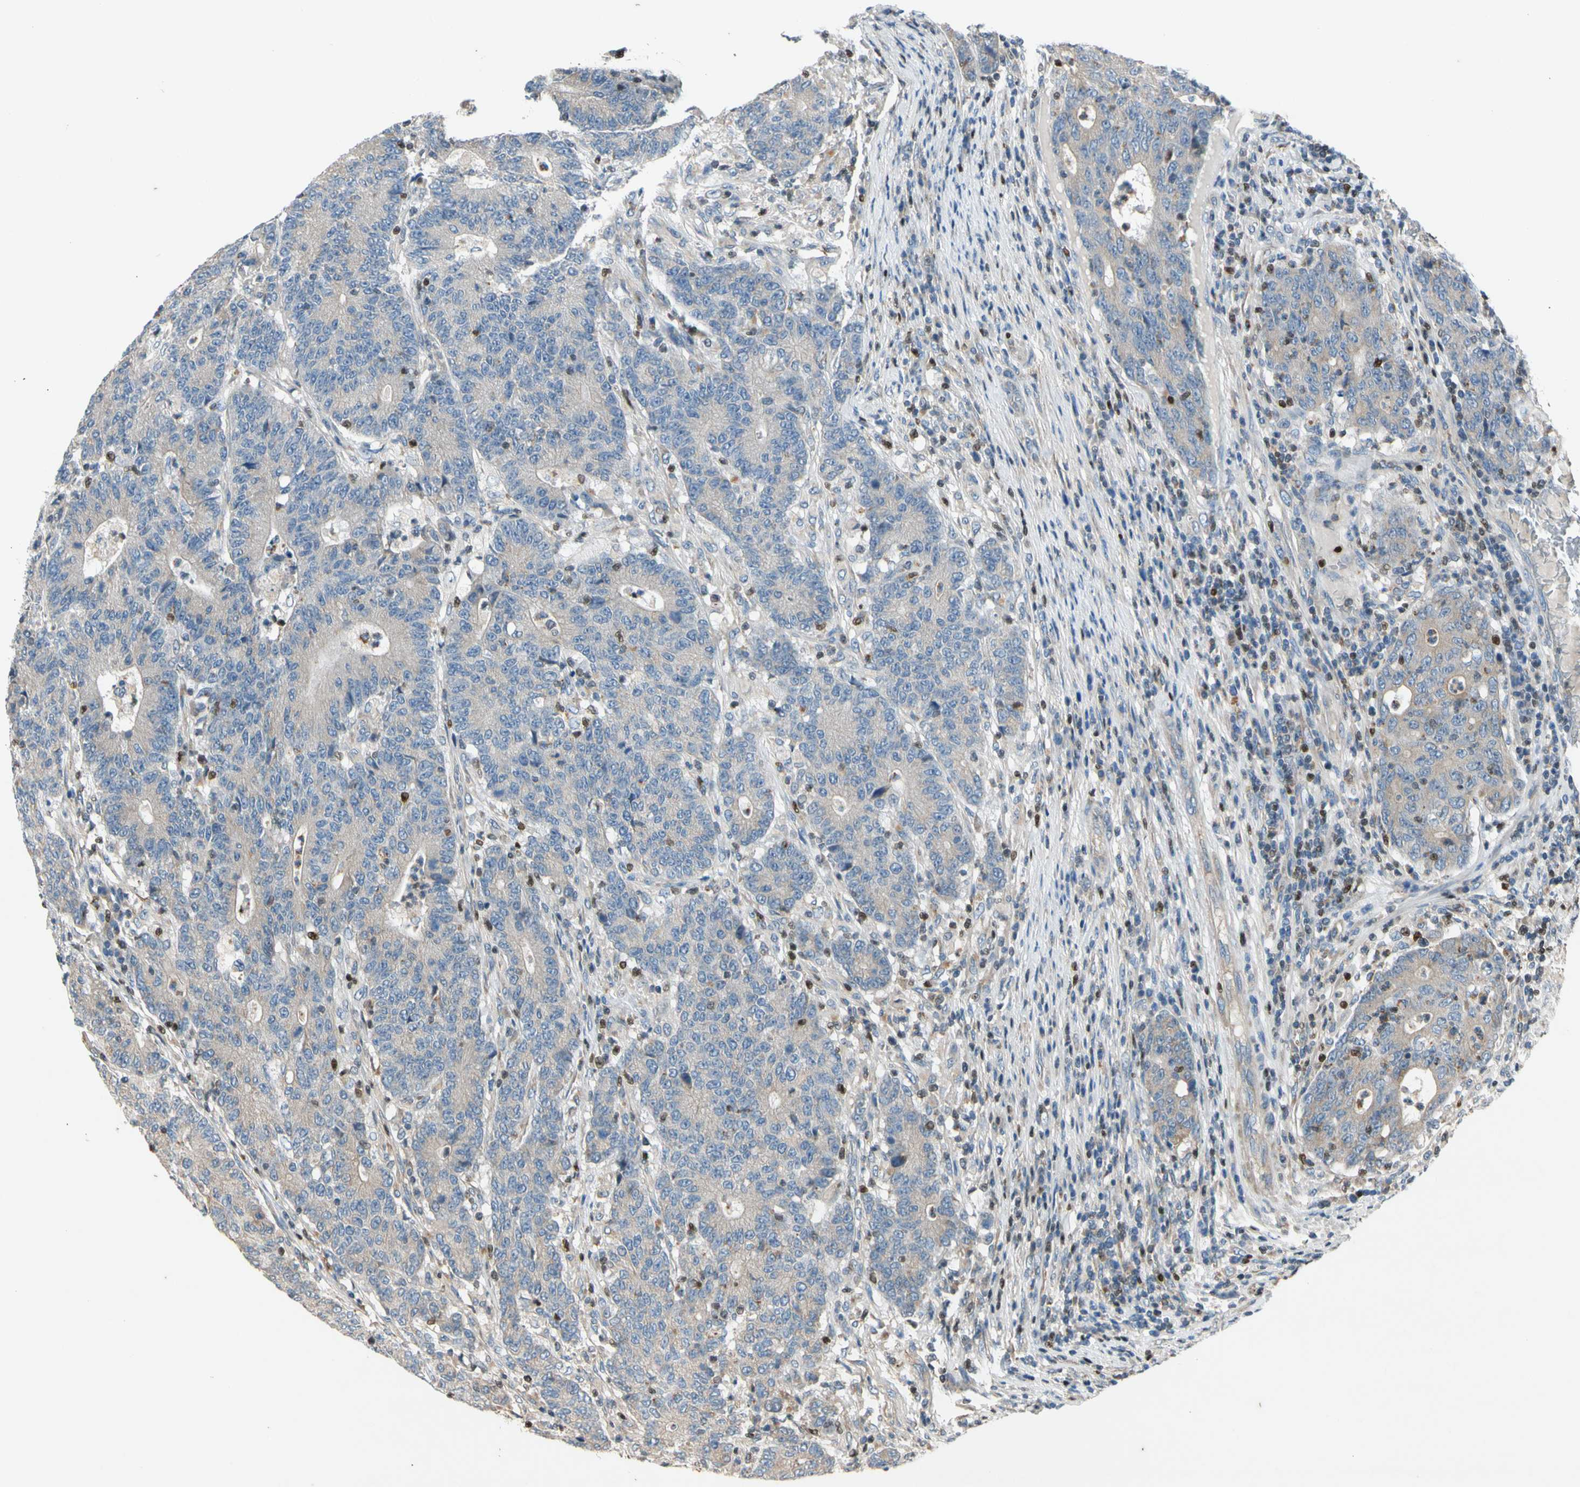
{"staining": {"intensity": "weak", "quantity": ">75%", "location": "cytoplasmic/membranous"}, "tissue": "colorectal cancer", "cell_type": "Tumor cells", "image_type": "cancer", "snomed": [{"axis": "morphology", "description": "Normal tissue, NOS"}, {"axis": "morphology", "description": "Adenocarcinoma, NOS"}, {"axis": "topography", "description": "Colon"}], "caption": "Immunohistochemistry micrograph of neoplastic tissue: human colorectal cancer (adenocarcinoma) stained using immunohistochemistry (IHC) shows low levels of weak protein expression localized specifically in the cytoplasmic/membranous of tumor cells, appearing as a cytoplasmic/membranous brown color.", "gene": "TBX21", "patient": {"sex": "female", "age": 75}}